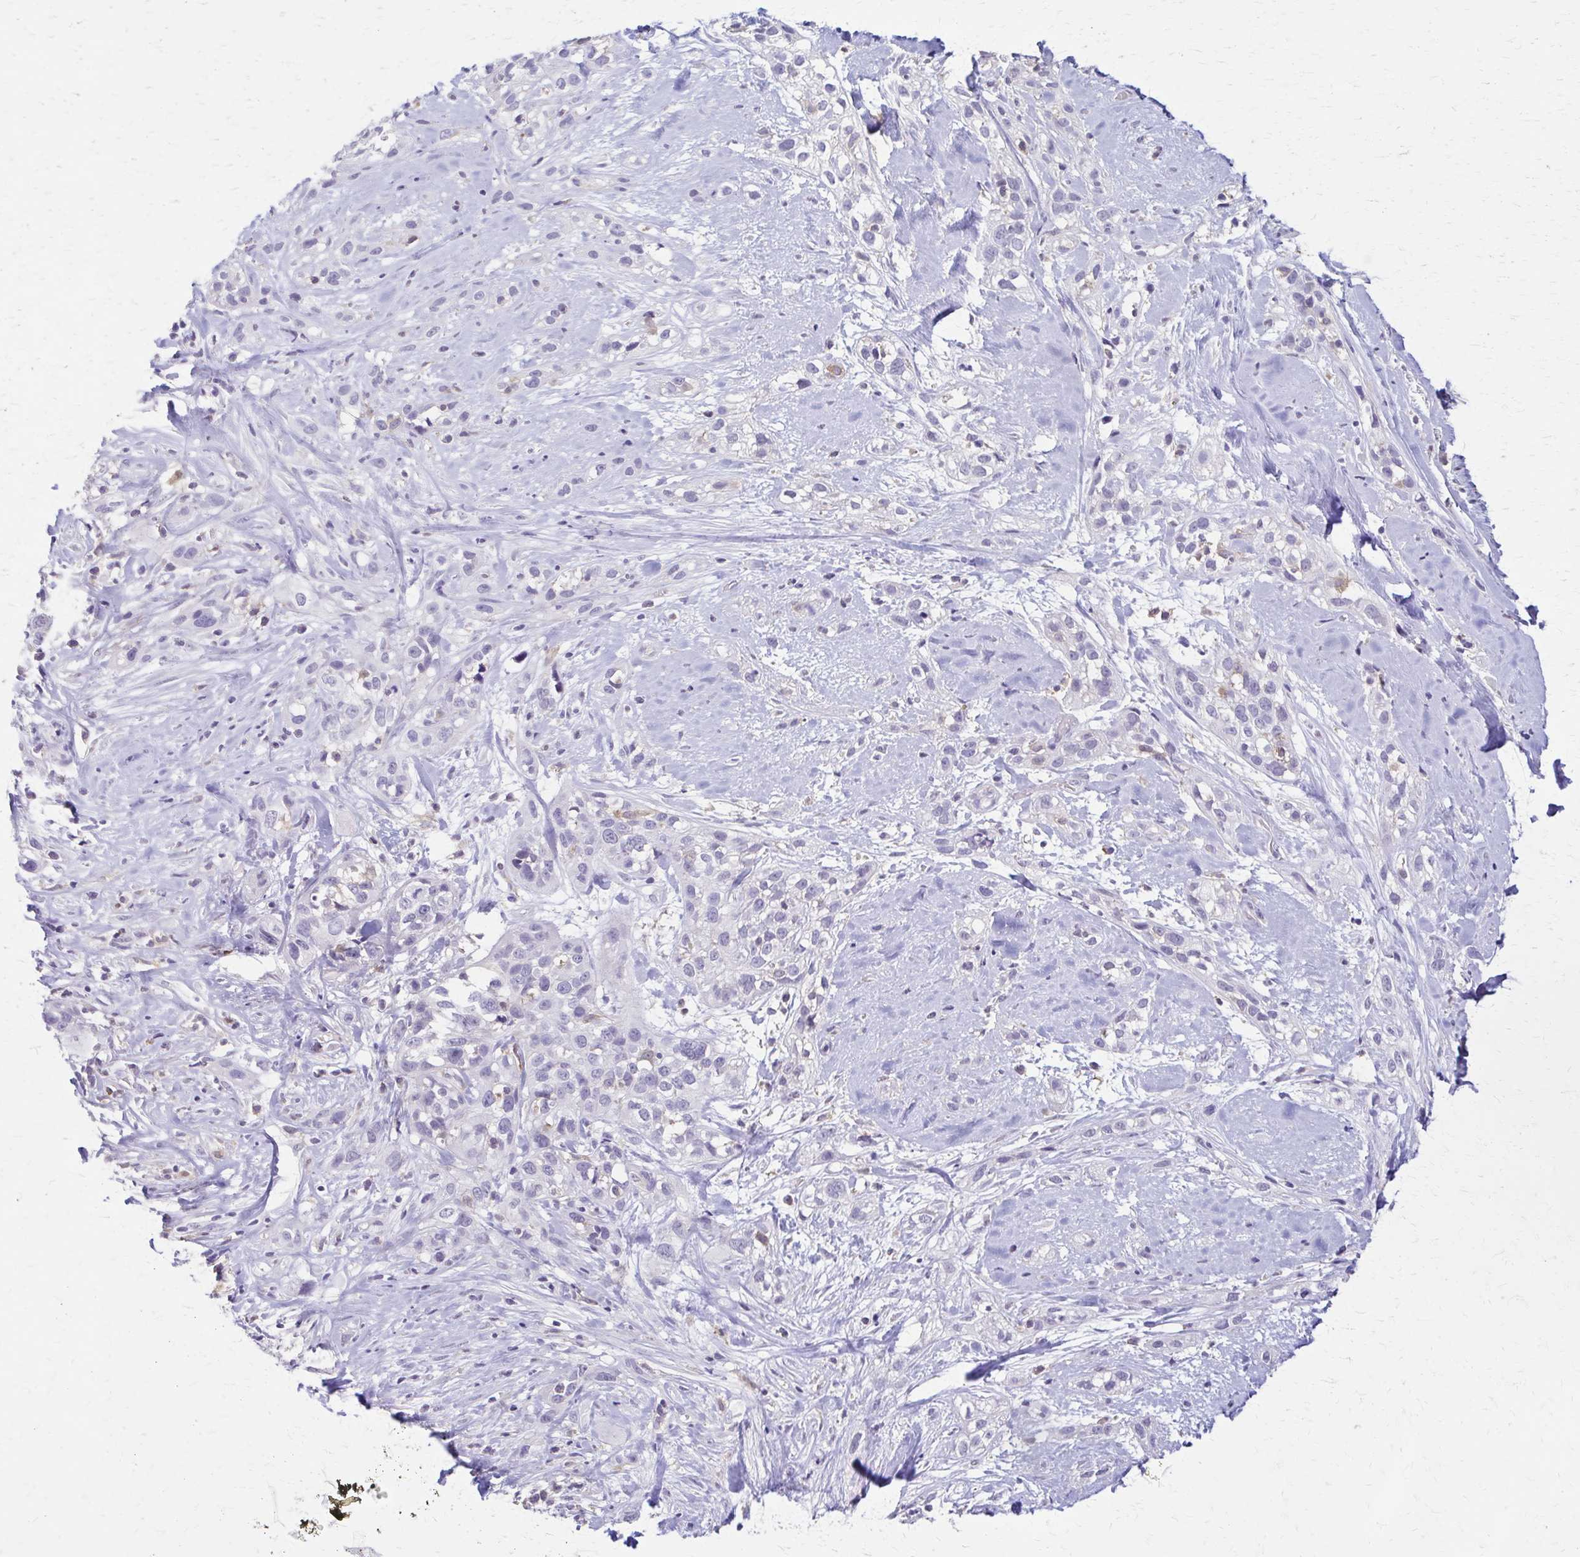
{"staining": {"intensity": "negative", "quantity": "none", "location": "none"}, "tissue": "skin cancer", "cell_type": "Tumor cells", "image_type": "cancer", "snomed": [{"axis": "morphology", "description": "Squamous cell carcinoma, NOS"}, {"axis": "topography", "description": "Skin"}], "caption": "Protein analysis of skin squamous cell carcinoma exhibits no significant positivity in tumor cells.", "gene": "PIK3AP1", "patient": {"sex": "male", "age": 82}}